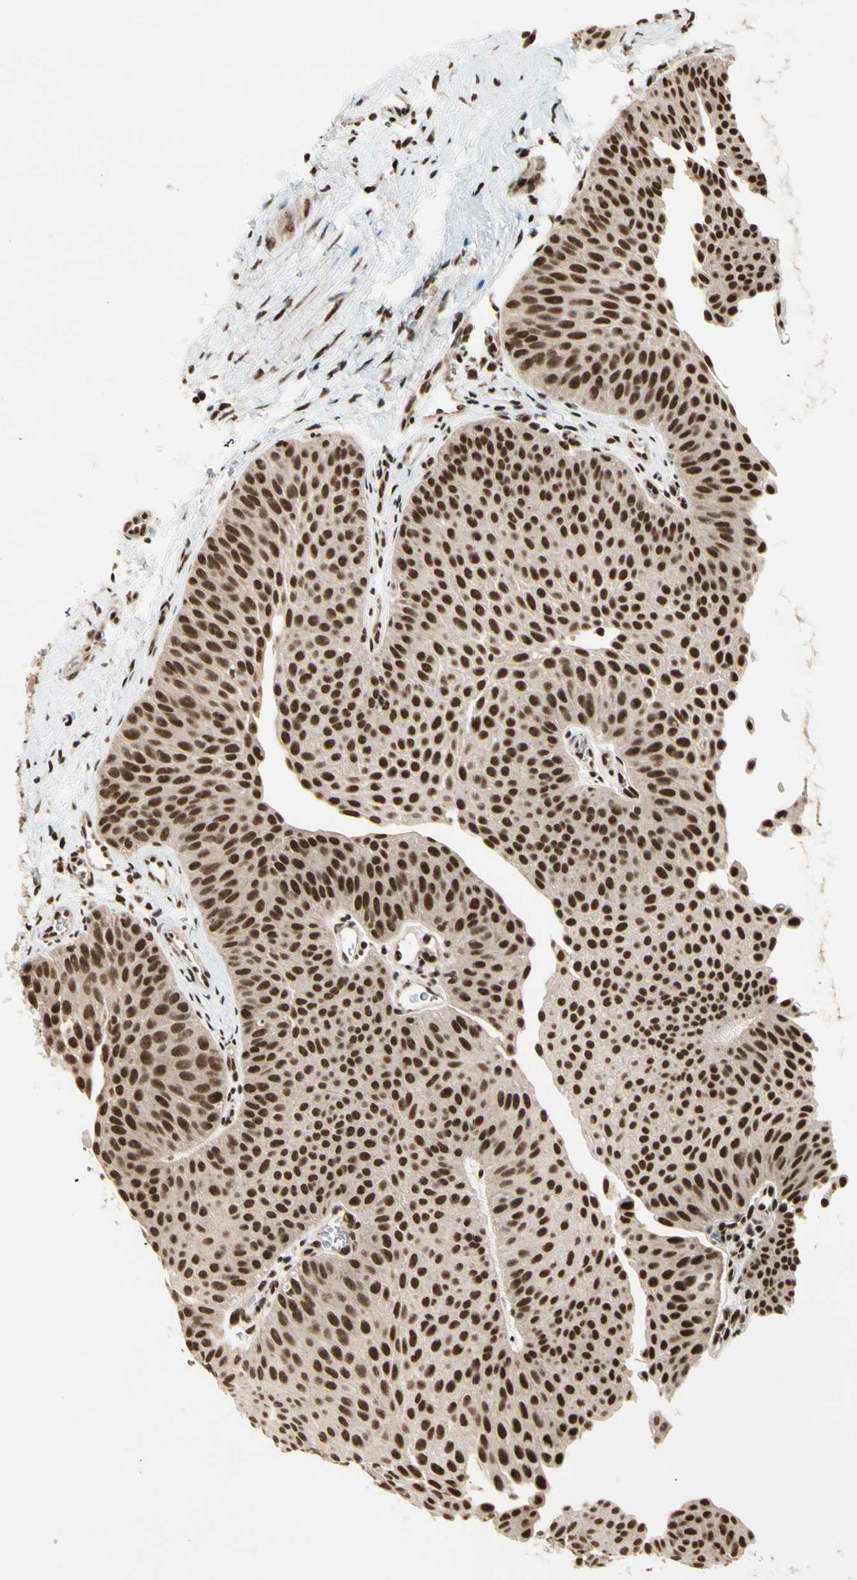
{"staining": {"intensity": "strong", "quantity": ">75%", "location": "nuclear"}, "tissue": "urothelial cancer", "cell_type": "Tumor cells", "image_type": "cancer", "snomed": [{"axis": "morphology", "description": "Urothelial carcinoma, Low grade"}, {"axis": "topography", "description": "Urinary bladder"}], "caption": "Tumor cells reveal high levels of strong nuclear expression in approximately >75% of cells in human urothelial carcinoma (low-grade).", "gene": "CHAMP1", "patient": {"sex": "female", "age": 60}}